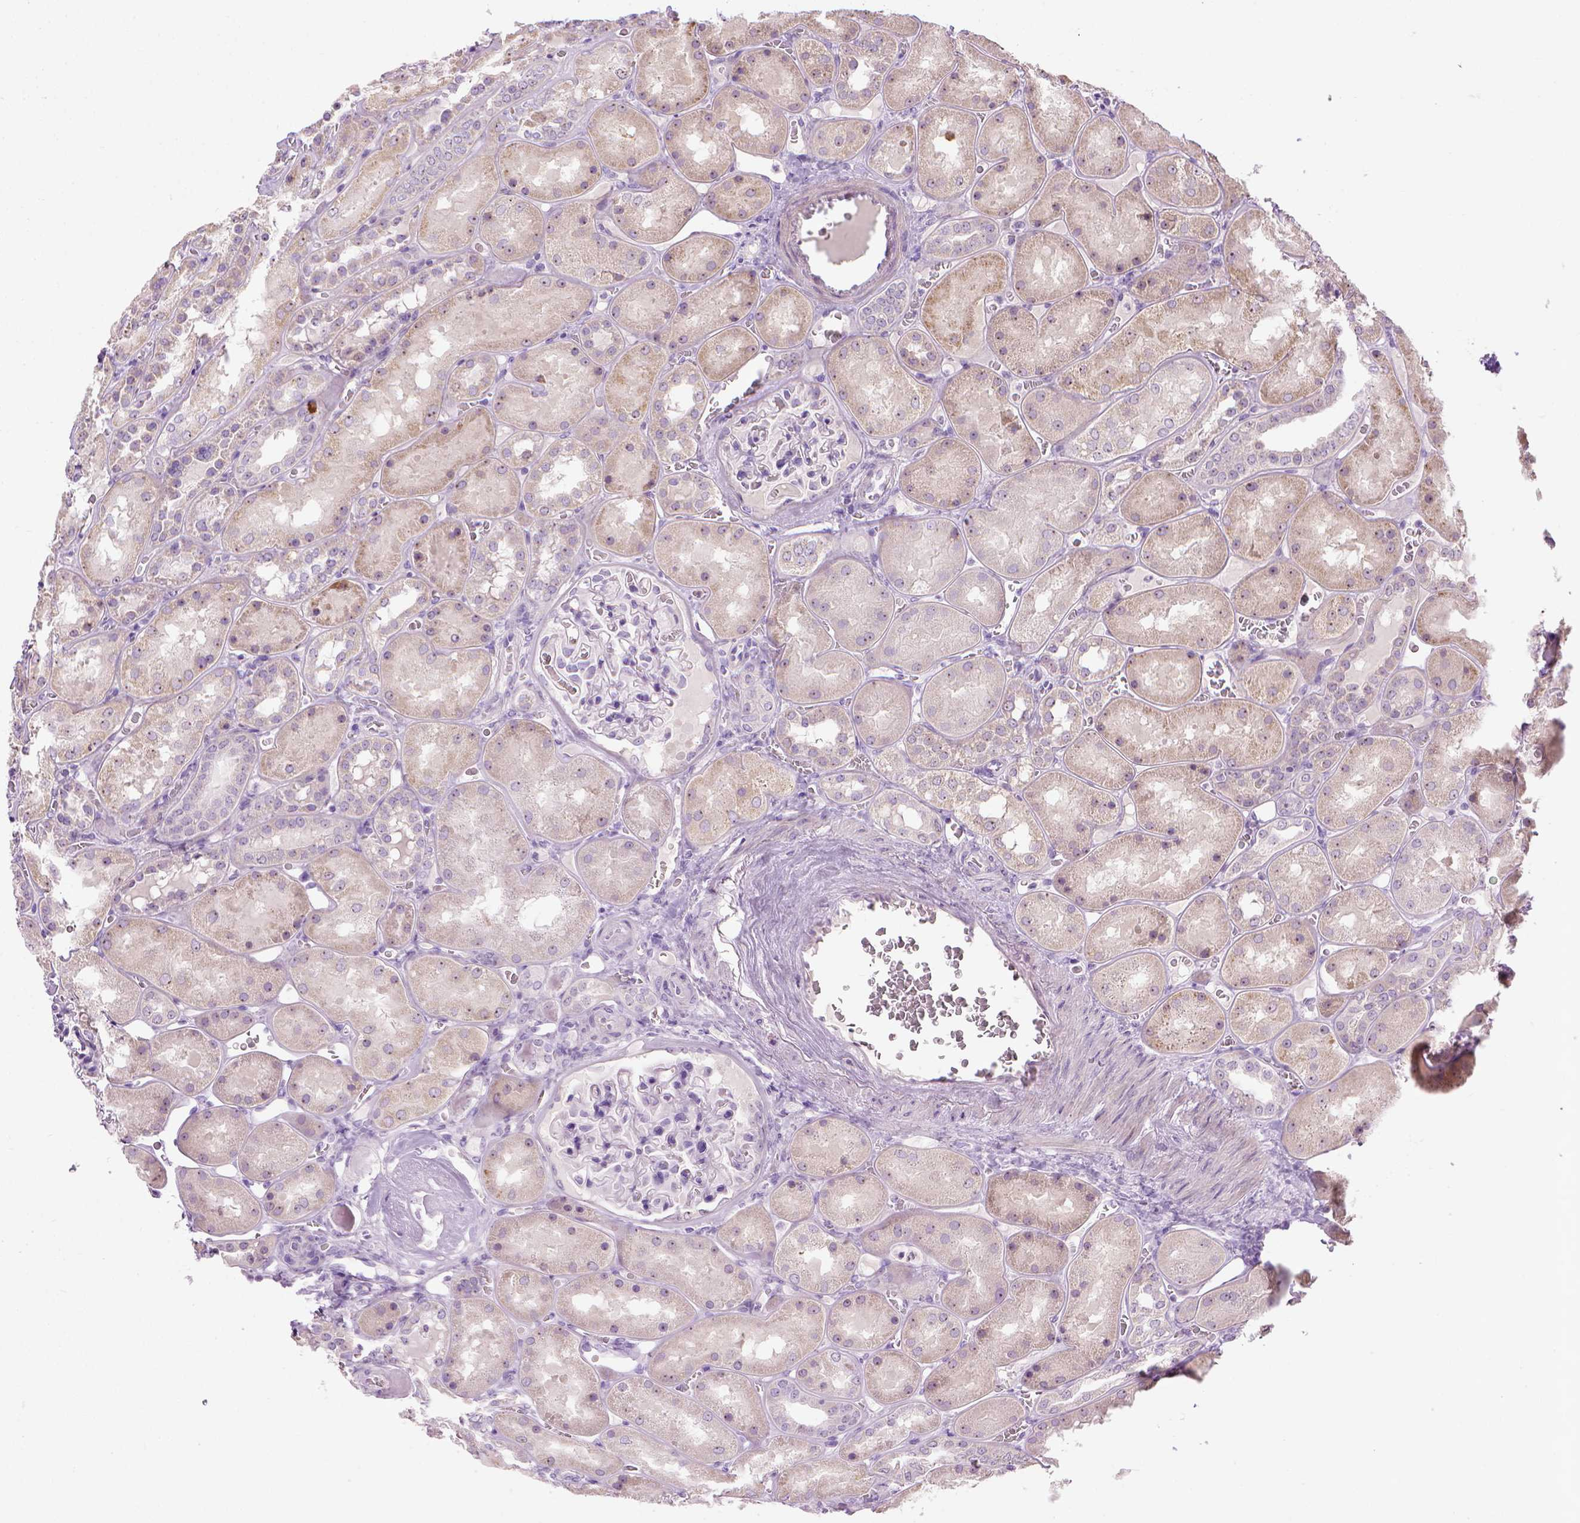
{"staining": {"intensity": "negative", "quantity": "none", "location": "none"}, "tissue": "kidney", "cell_type": "Cells in glomeruli", "image_type": "normal", "snomed": [{"axis": "morphology", "description": "Normal tissue, NOS"}, {"axis": "topography", "description": "Kidney"}], "caption": "Kidney was stained to show a protein in brown. There is no significant positivity in cells in glomeruli. (Stains: DAB (3,3'-diaminobenzidine) immunohistochemistry (IHC) with hematoxylin counter stain, Microscopy: brightfield microscopy at high magnification).", "gene": "UTP4", "patient": {"sex": "male", "age": 73}}